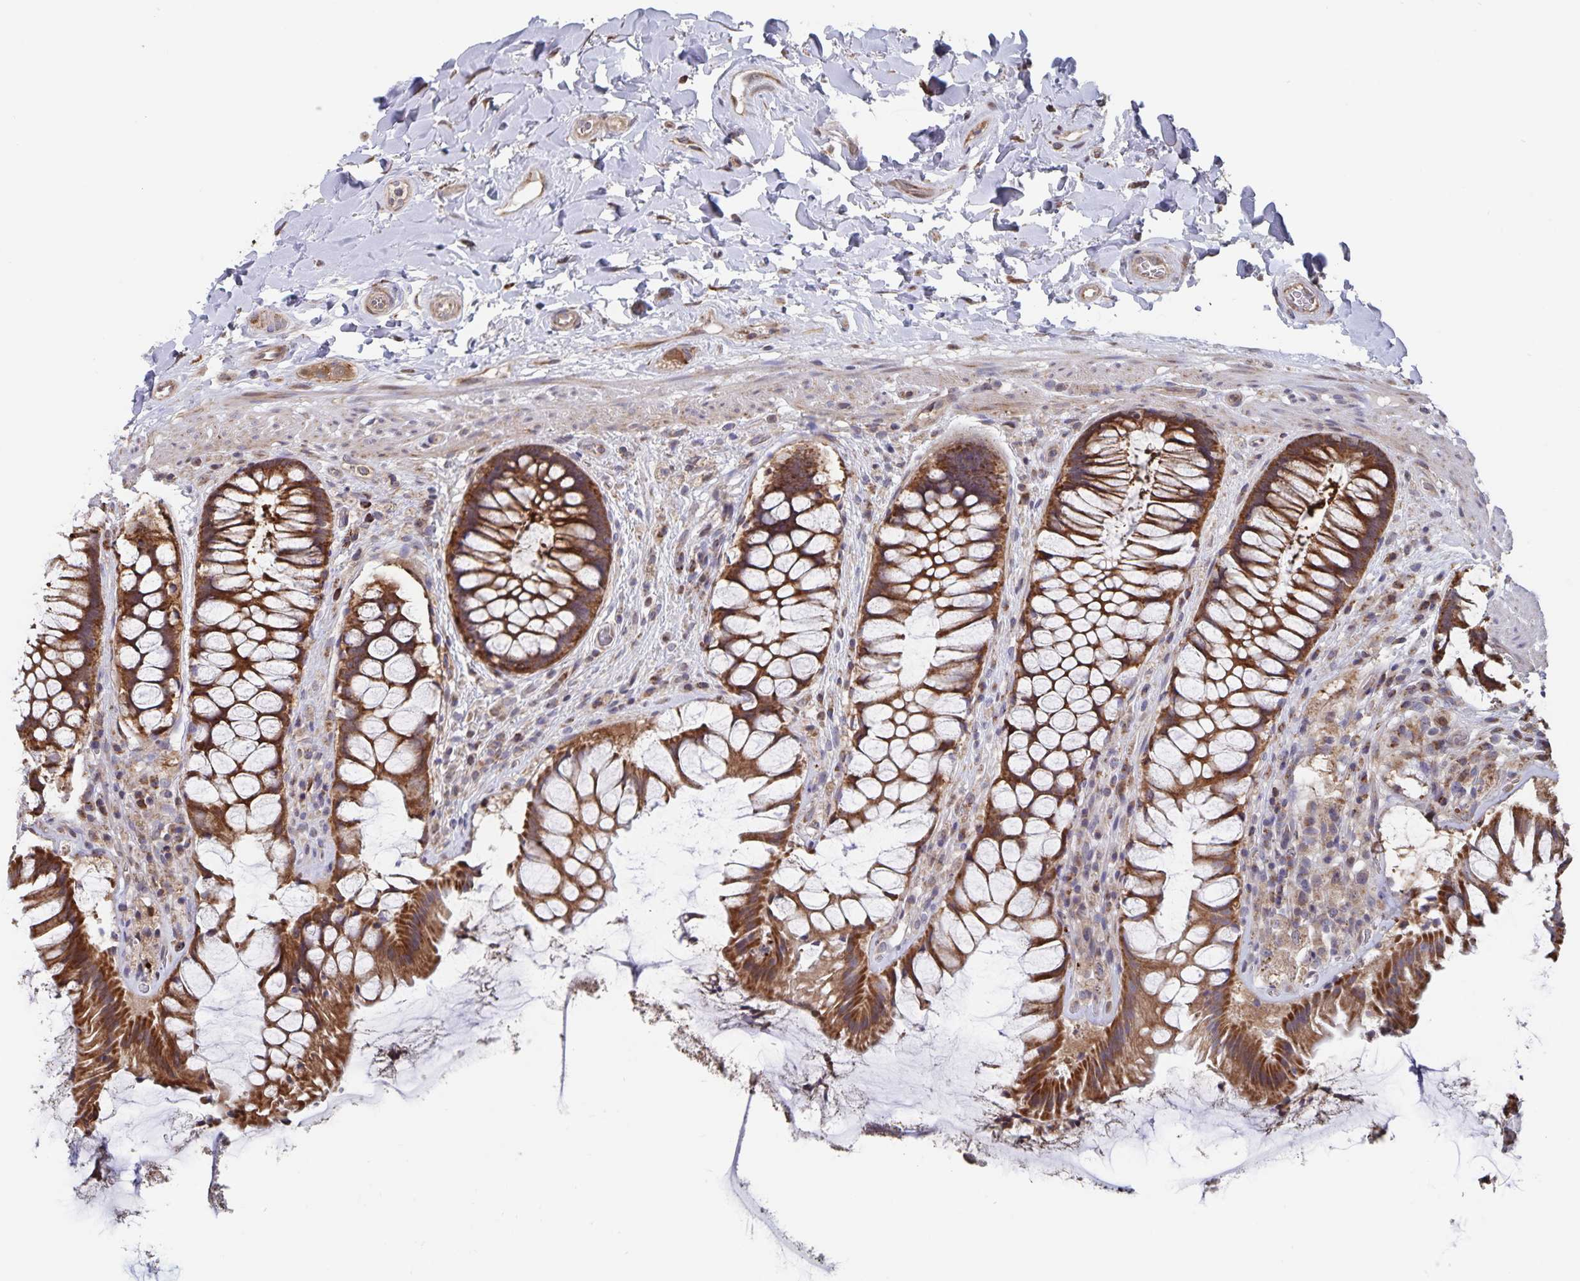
{"staining": {"intensity": "strong", "quantity": ">75%", "location": "cytoplasmic/membranous"}, "tissue": "rectum", "cell_type": "Glandular cells", "image_type": "normal", "snomed": [{"axis": "morphology", "description": "Normal tissue, NOS"}, {"axis": "topography", "description": "Rectum"}], "caption": "Normal rectum displays strong cytoplasmic/membranous positivity in approximately >75% of glandular cells The staining was performed using DAB (3,3'-diaminobenzidine), with brown indicating positive protein expression. Nuclei are stained blue with hematoxylin..", "gene": "ACACA", "patient": {"sex": "female", "age": 58}}